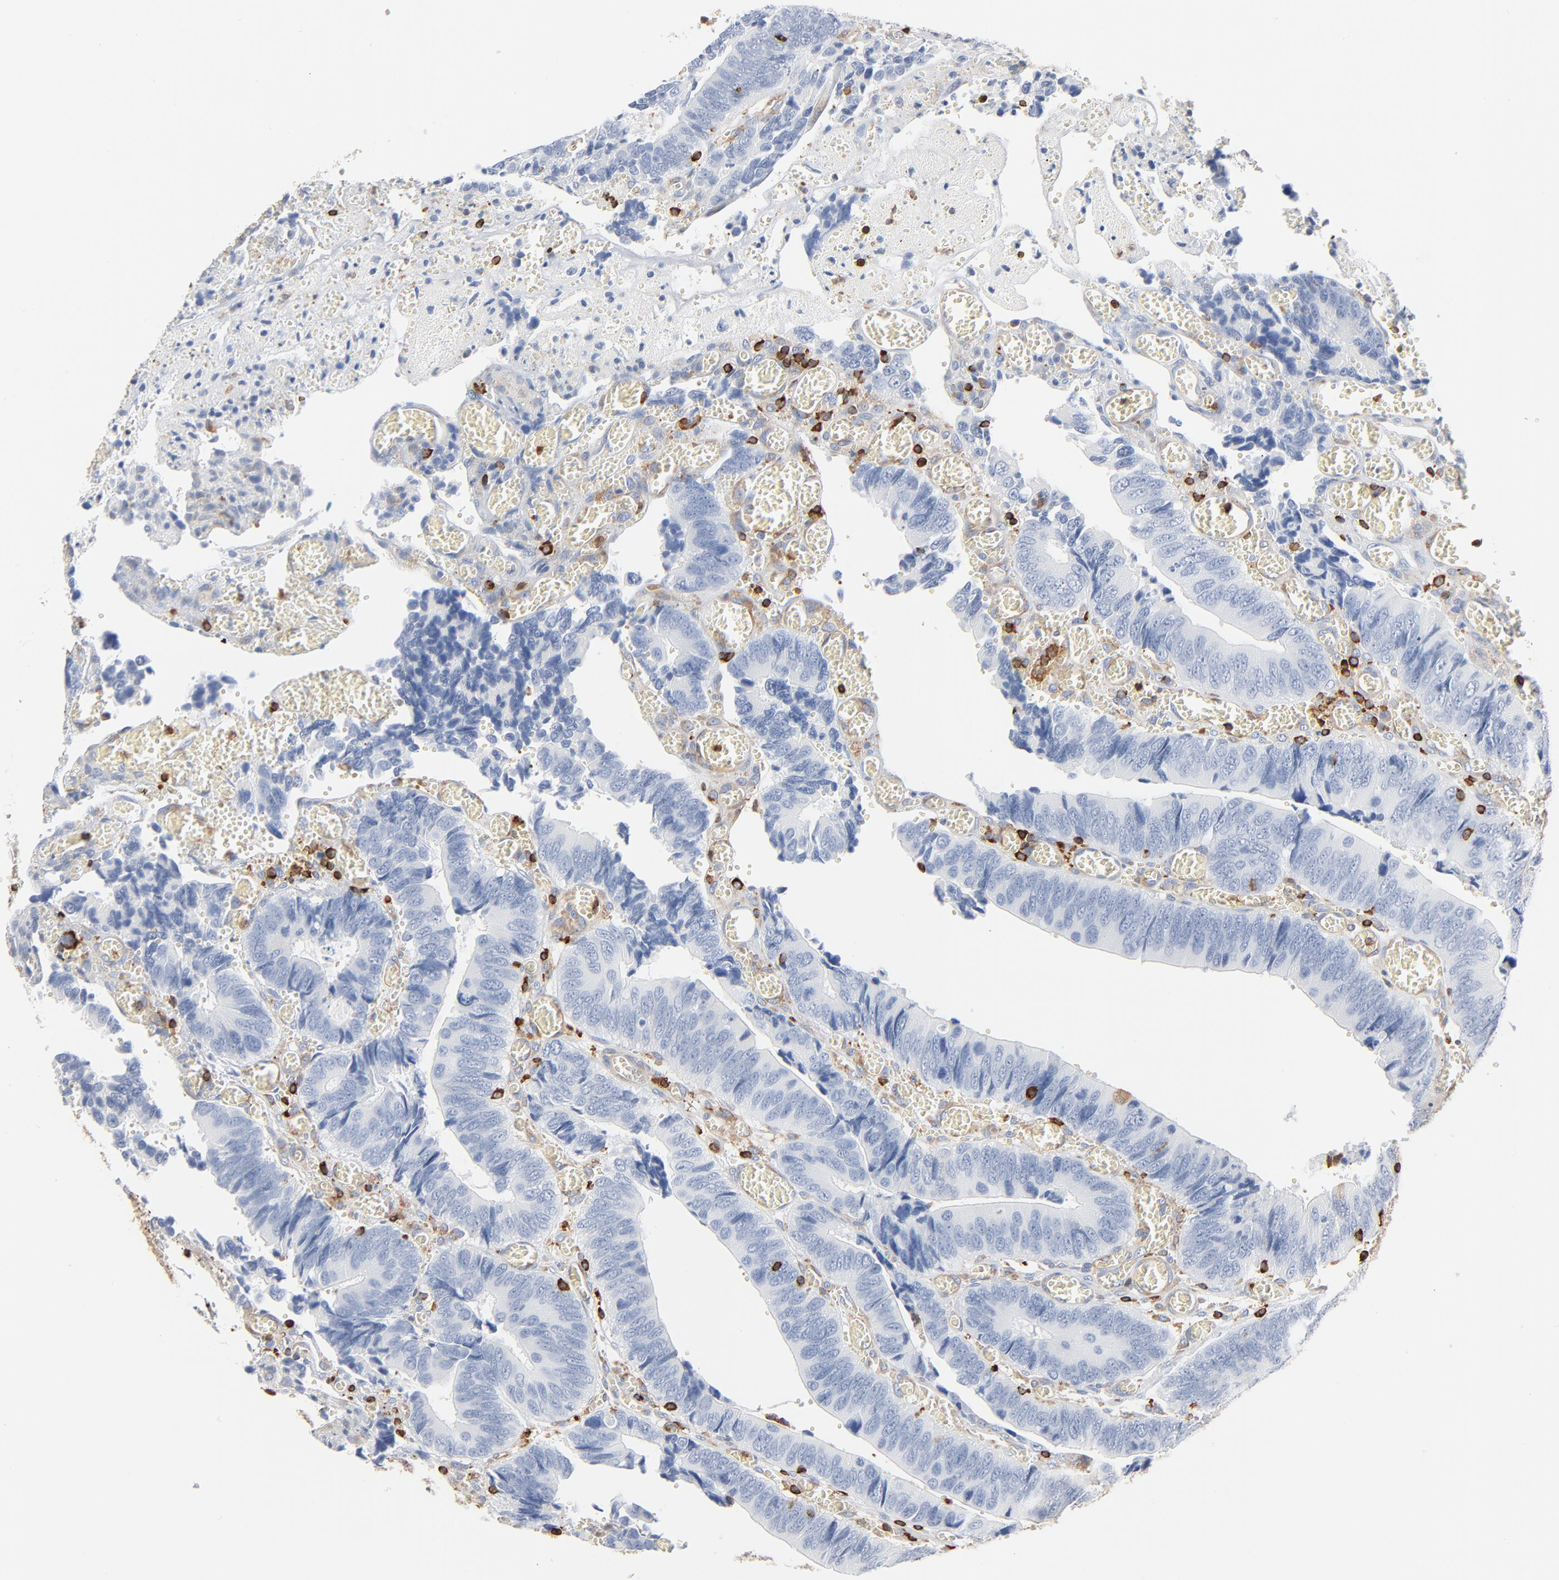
{"staining": {"intensity": "negative", "quantity": "none", "location": "none"}, "tissue": "colorectal cancer", "cell_type": "Tumor cells", "image_type": "cancer", "snomed": [{"axis": "morphology", "description": "Adenocarcinoma, NOS"}, {"axis": "topography", "description": "Colon"}], "caption": "High power microscopy micrograph of an immunohistochemistry (IHC) micrograph of colorectal cancer (adenocarcinoma), revealing no significant staining in tumor cells. Brightfield microscopy of immunohistochemistry (IHC) stained with DAB (3,3'-diaminobenzidine) (brown) and hematoxylin (blue), captured at high magnification.", "gene": "SH3KBP1", "patient": {"sex": "male", "age": 72}}